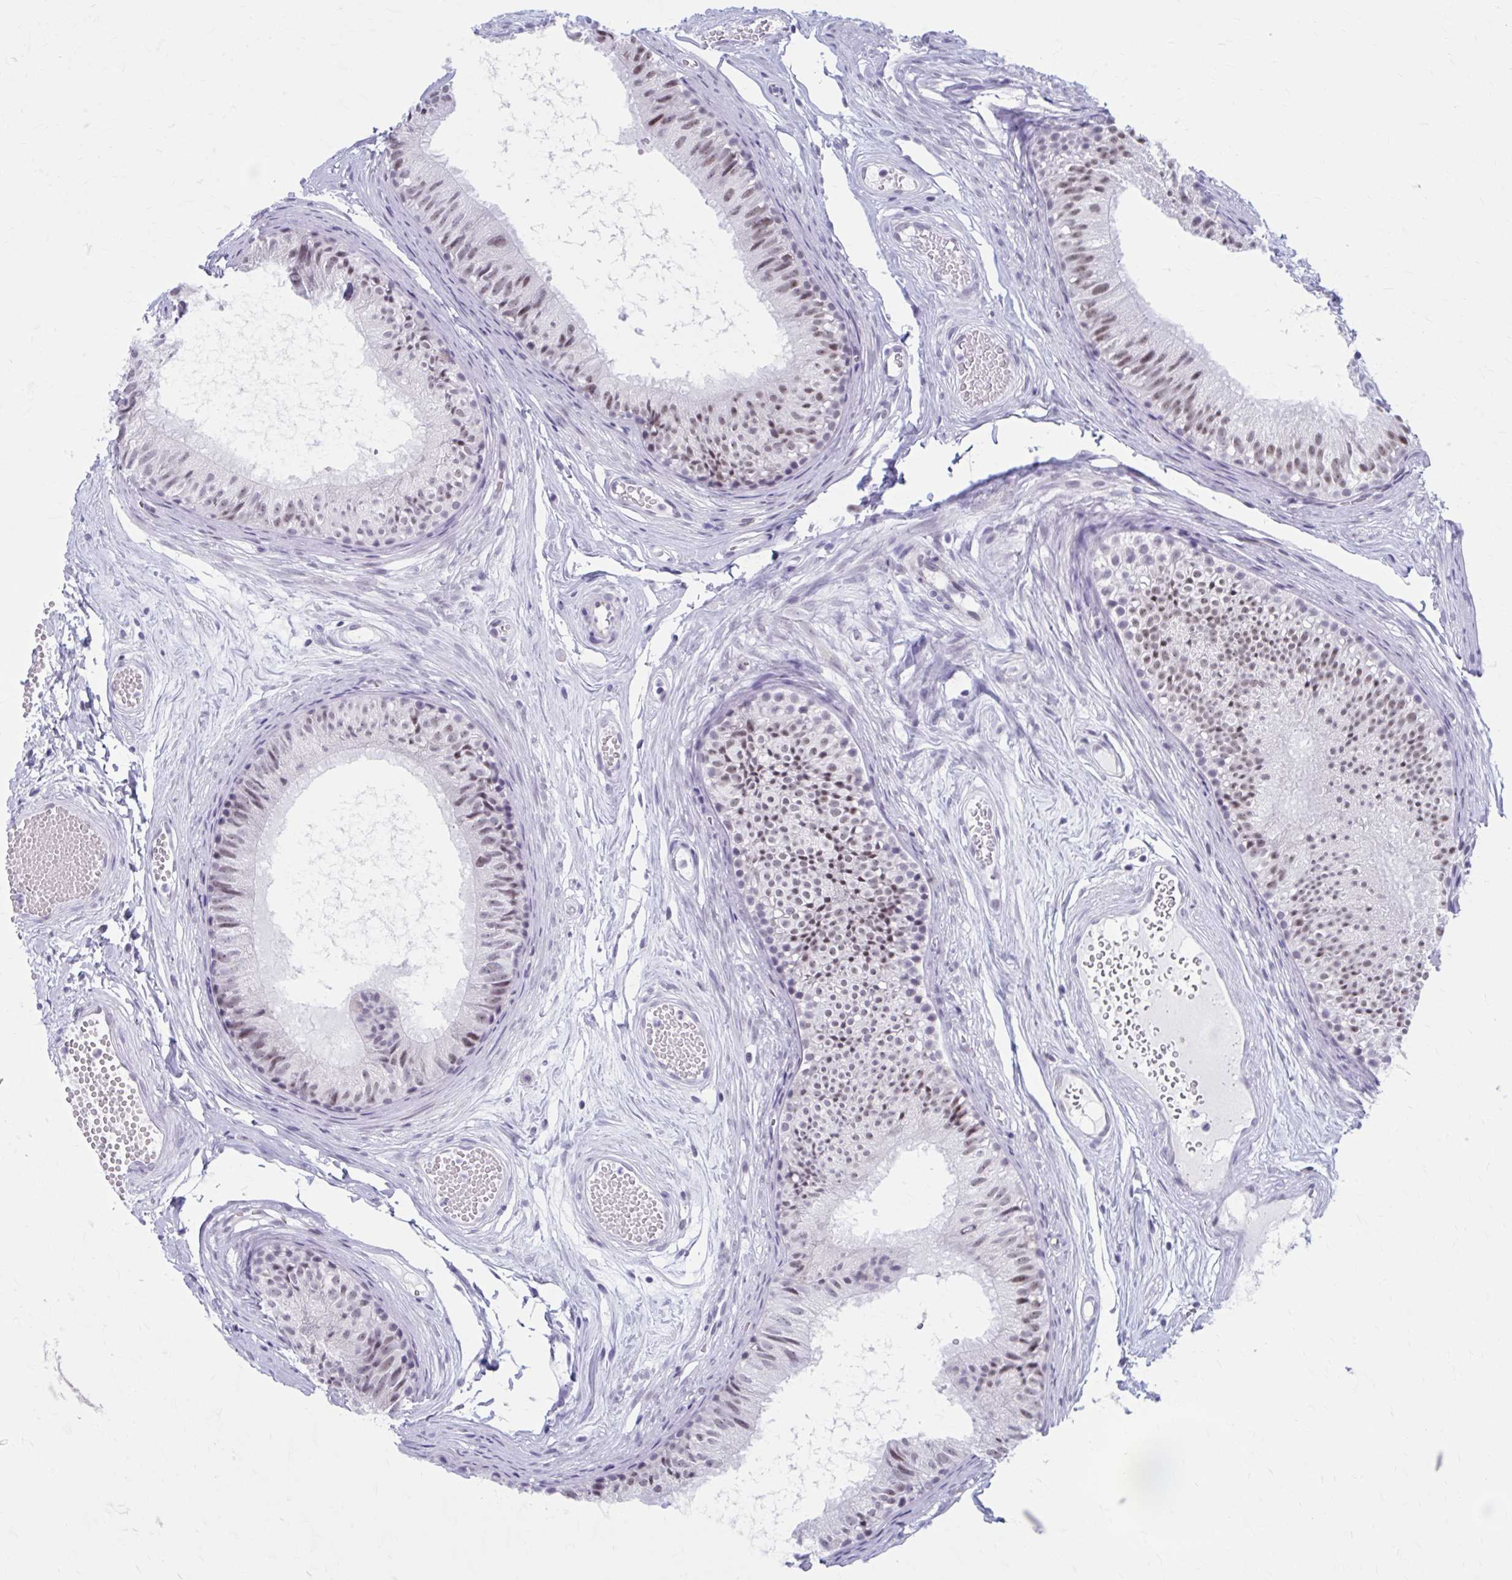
{"staining": {"intensity": "moderate", "quantity": ">75%", "location": "nuclear"}, "tissue": "epididymis", "cell_type": "Glandular cells", "image_type": "normal", "snomed": [{"axis": "morphology", "description": "Normal tissue, NOS"}, {"axis": "morphology", "description": "Seminoma, NOS"}, {"axis": "topography", "description": "Testis"}, {"axis": "topography", "description": "Epididymis"}], "caption": "Immunohistochemical staining of normal human epididymis exhibits >75% levels of moderate nuclear protein expression in about >75% of glandular cells. (Brightfield microscopy of DAB IHC at high magnification).", "gene": "CCDC105", "patient": {"sex": "male", "age": 34}}